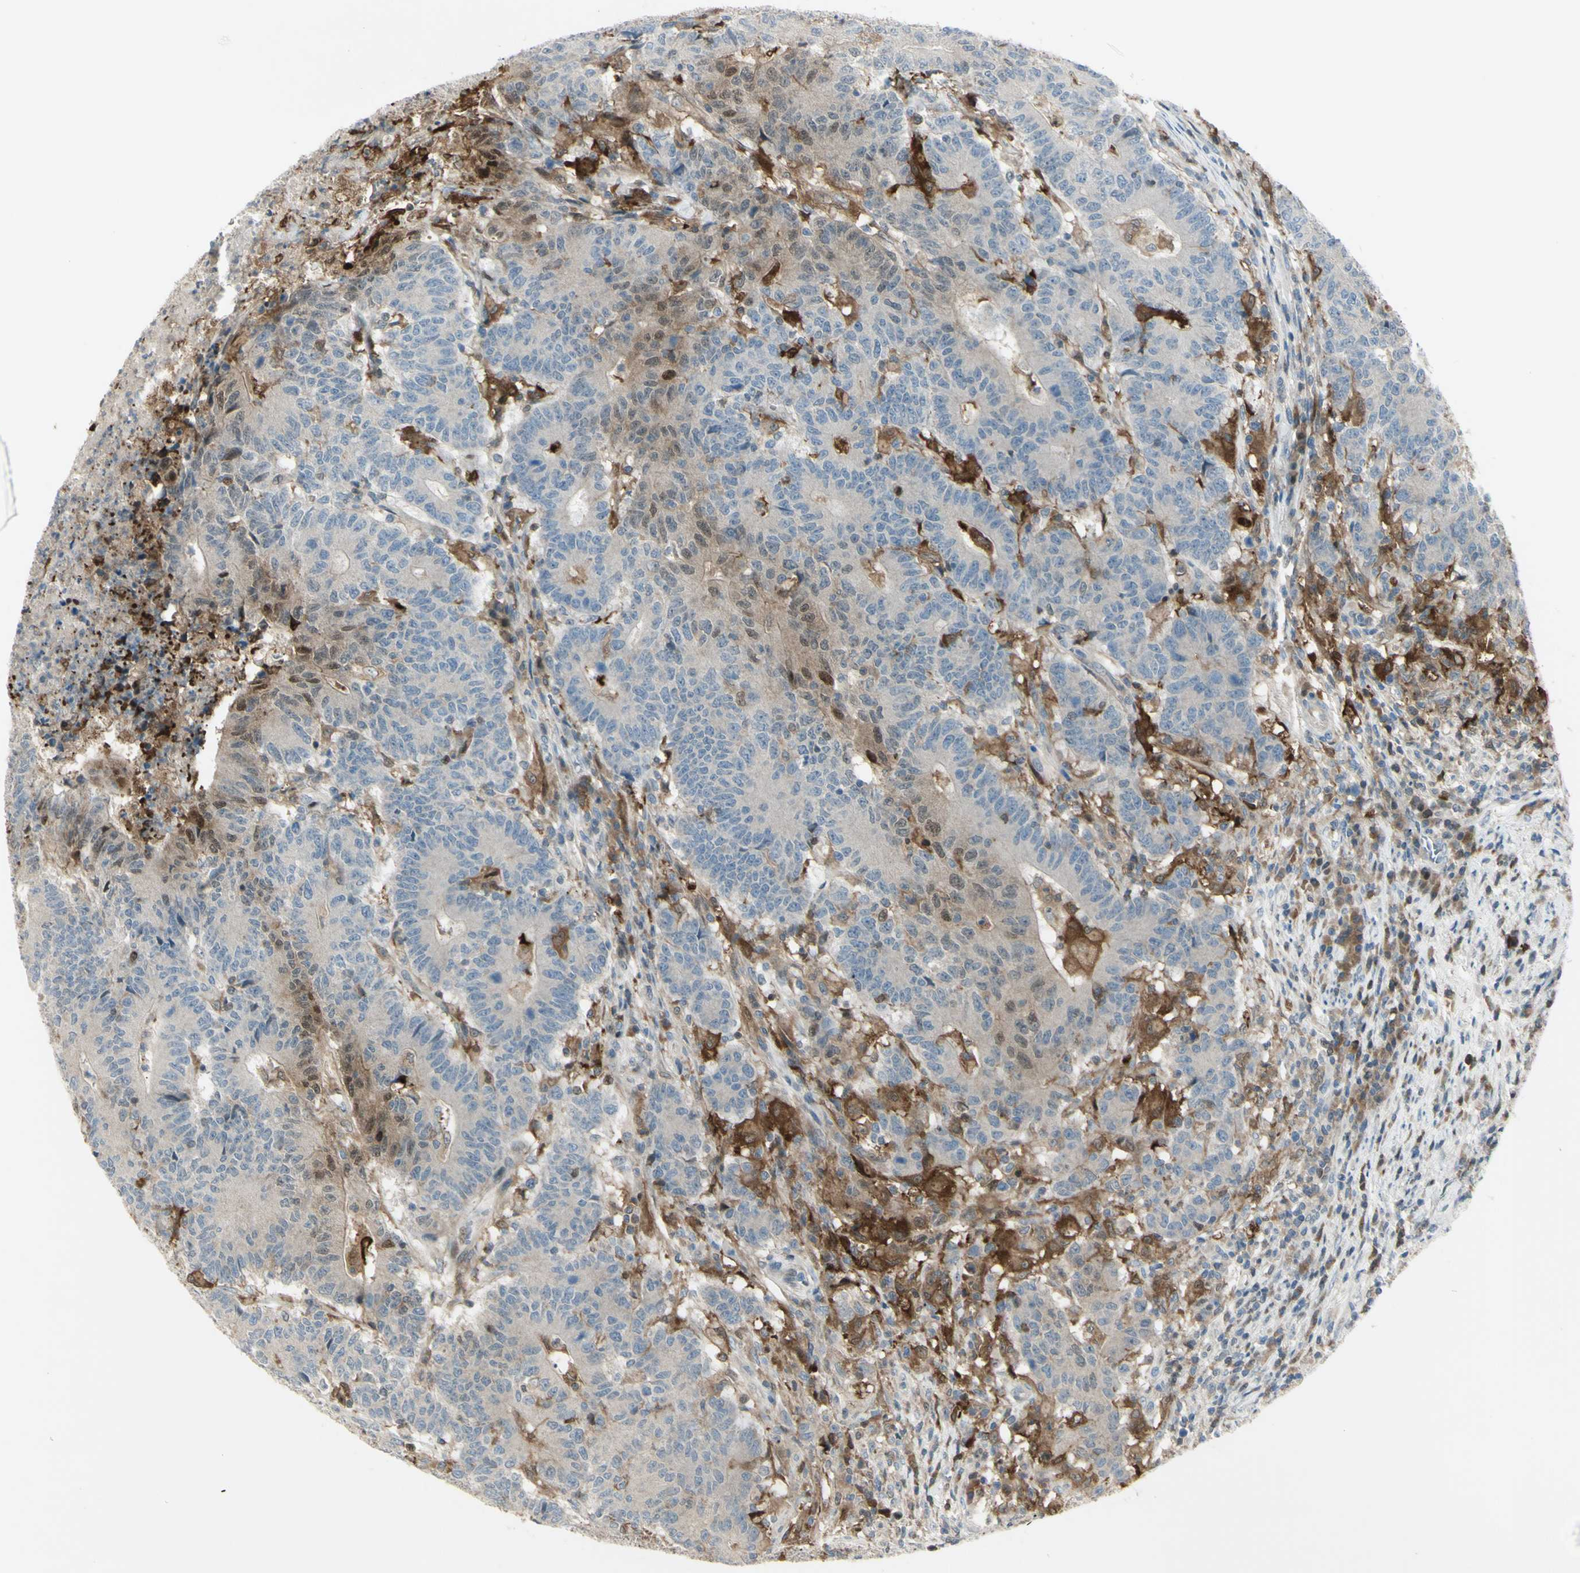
{"staining": {"intensity": "strong", "quantity": "25%-75%", "location": "cytoplasmic/membranous"}, "tissue": "colorectal cancer", "cell_type": "Tumor cells", "image_type": "cancer", "snomed": [{"axis": "morphology", "description": "Normal tissue, NOS"}, {"axis": "morphology", "description": "Adenocarcinoma, NOS"}, {"axis": "topography", "description": "Colon"}], "caption": "The immunohistochemical stain highlights strong cytoplasmic/membranous staining in tumor cells of colorectal adenocarcinoma tissue.", "gene": "C1orf159", "patient": {"sex": "female", "age": 75}}